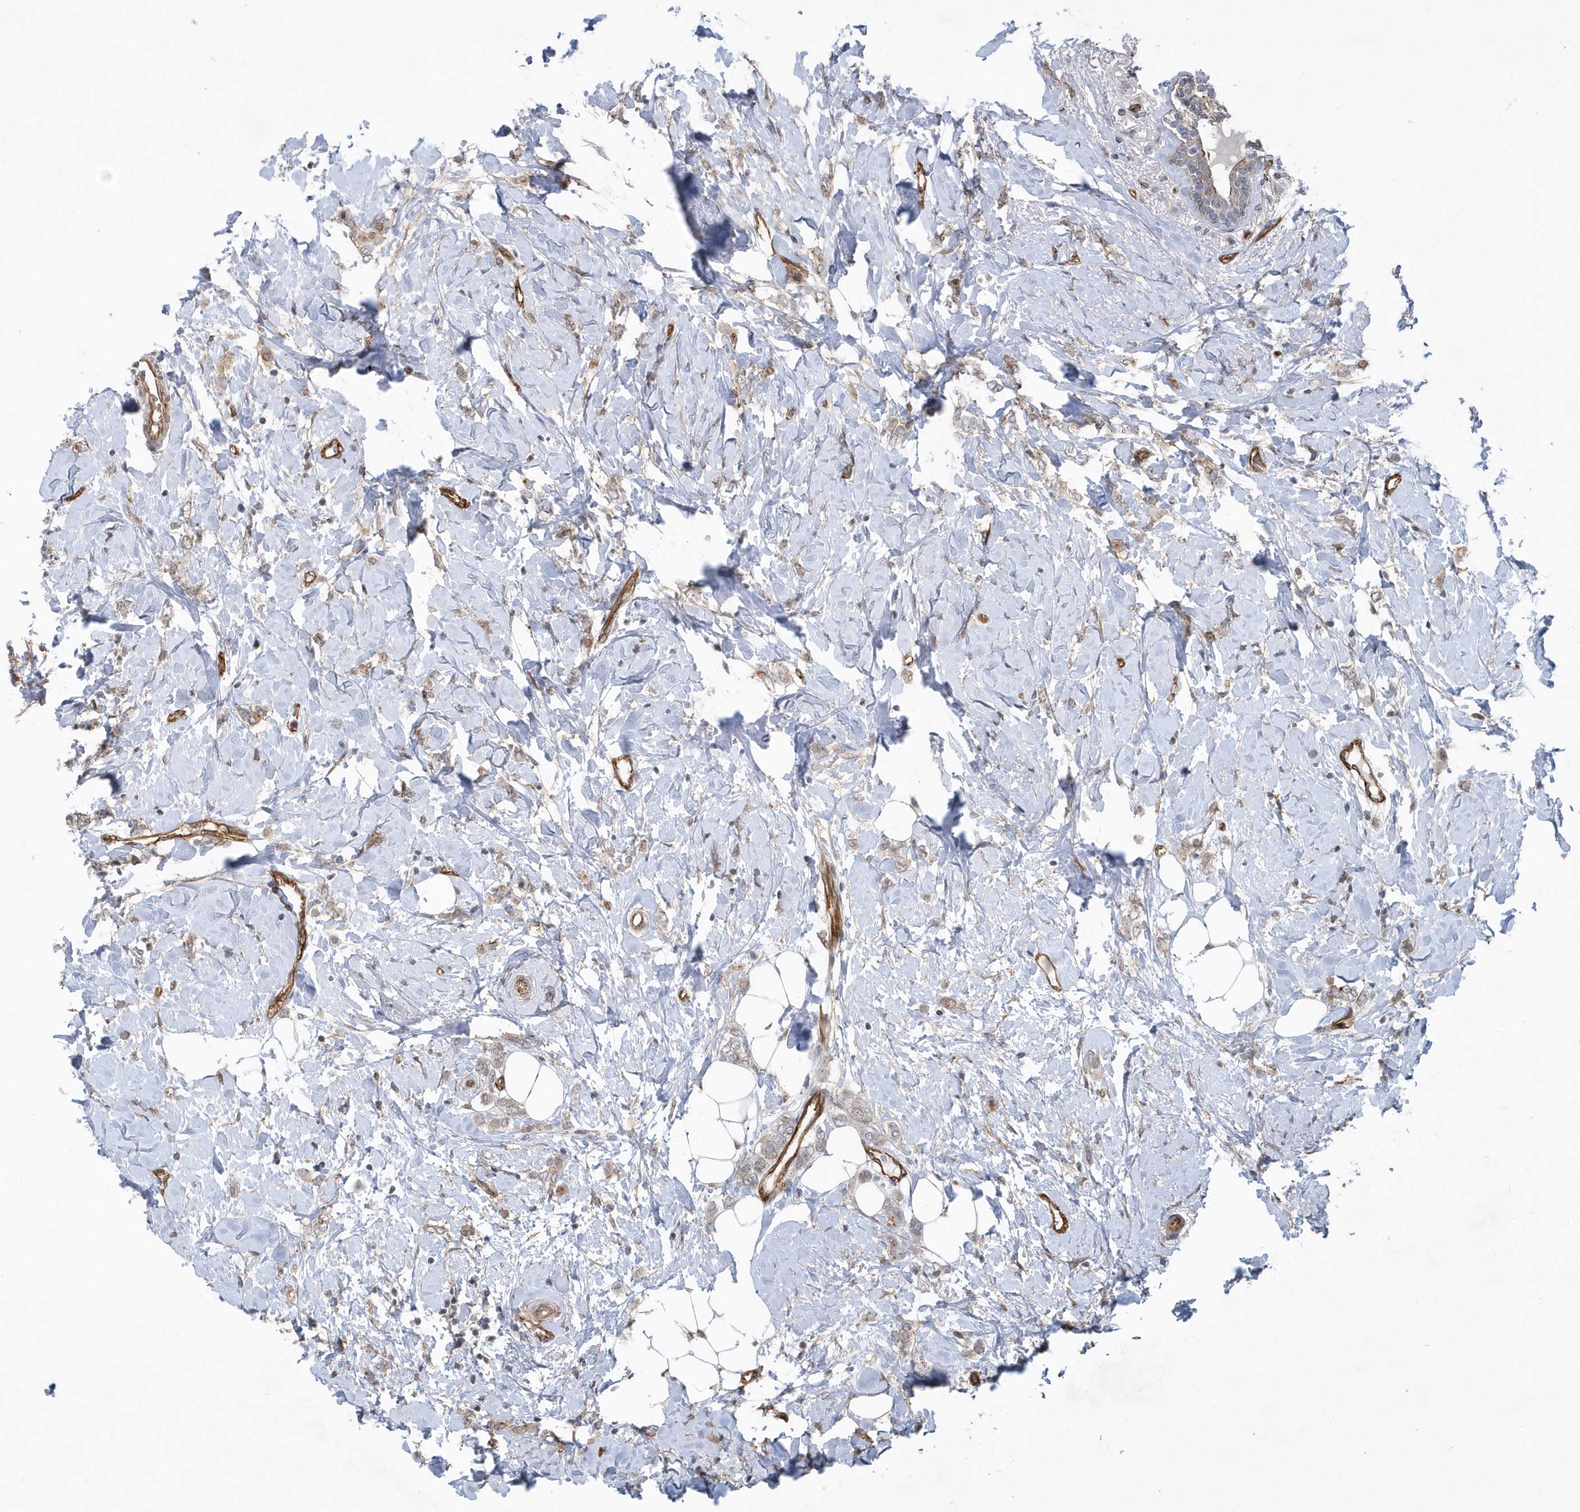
{"staining": {"intensity": "weak", "quantity": "<25%", "location": "cytoplasmic/membranous"}, "tissue": "breast cancer", "cell_type": "Tumor cells", "image_type": "cancer", "snomed": [{"axis": "morphology", "description": "Normal tissue, NOS"}, {"axis": "morphology", "description": "Lobular carcinoma"}, {"axis": "topography", "description": "Breast"}], "caption": "Immunohistochemistry (IHC) histopathology image of breast cancer (lobular carcinoma) stained for a protein (brown), which exhibits no expression in tumor cells.", "gene": "RAI14", "patient": {"sex": "female", "age": 47}}